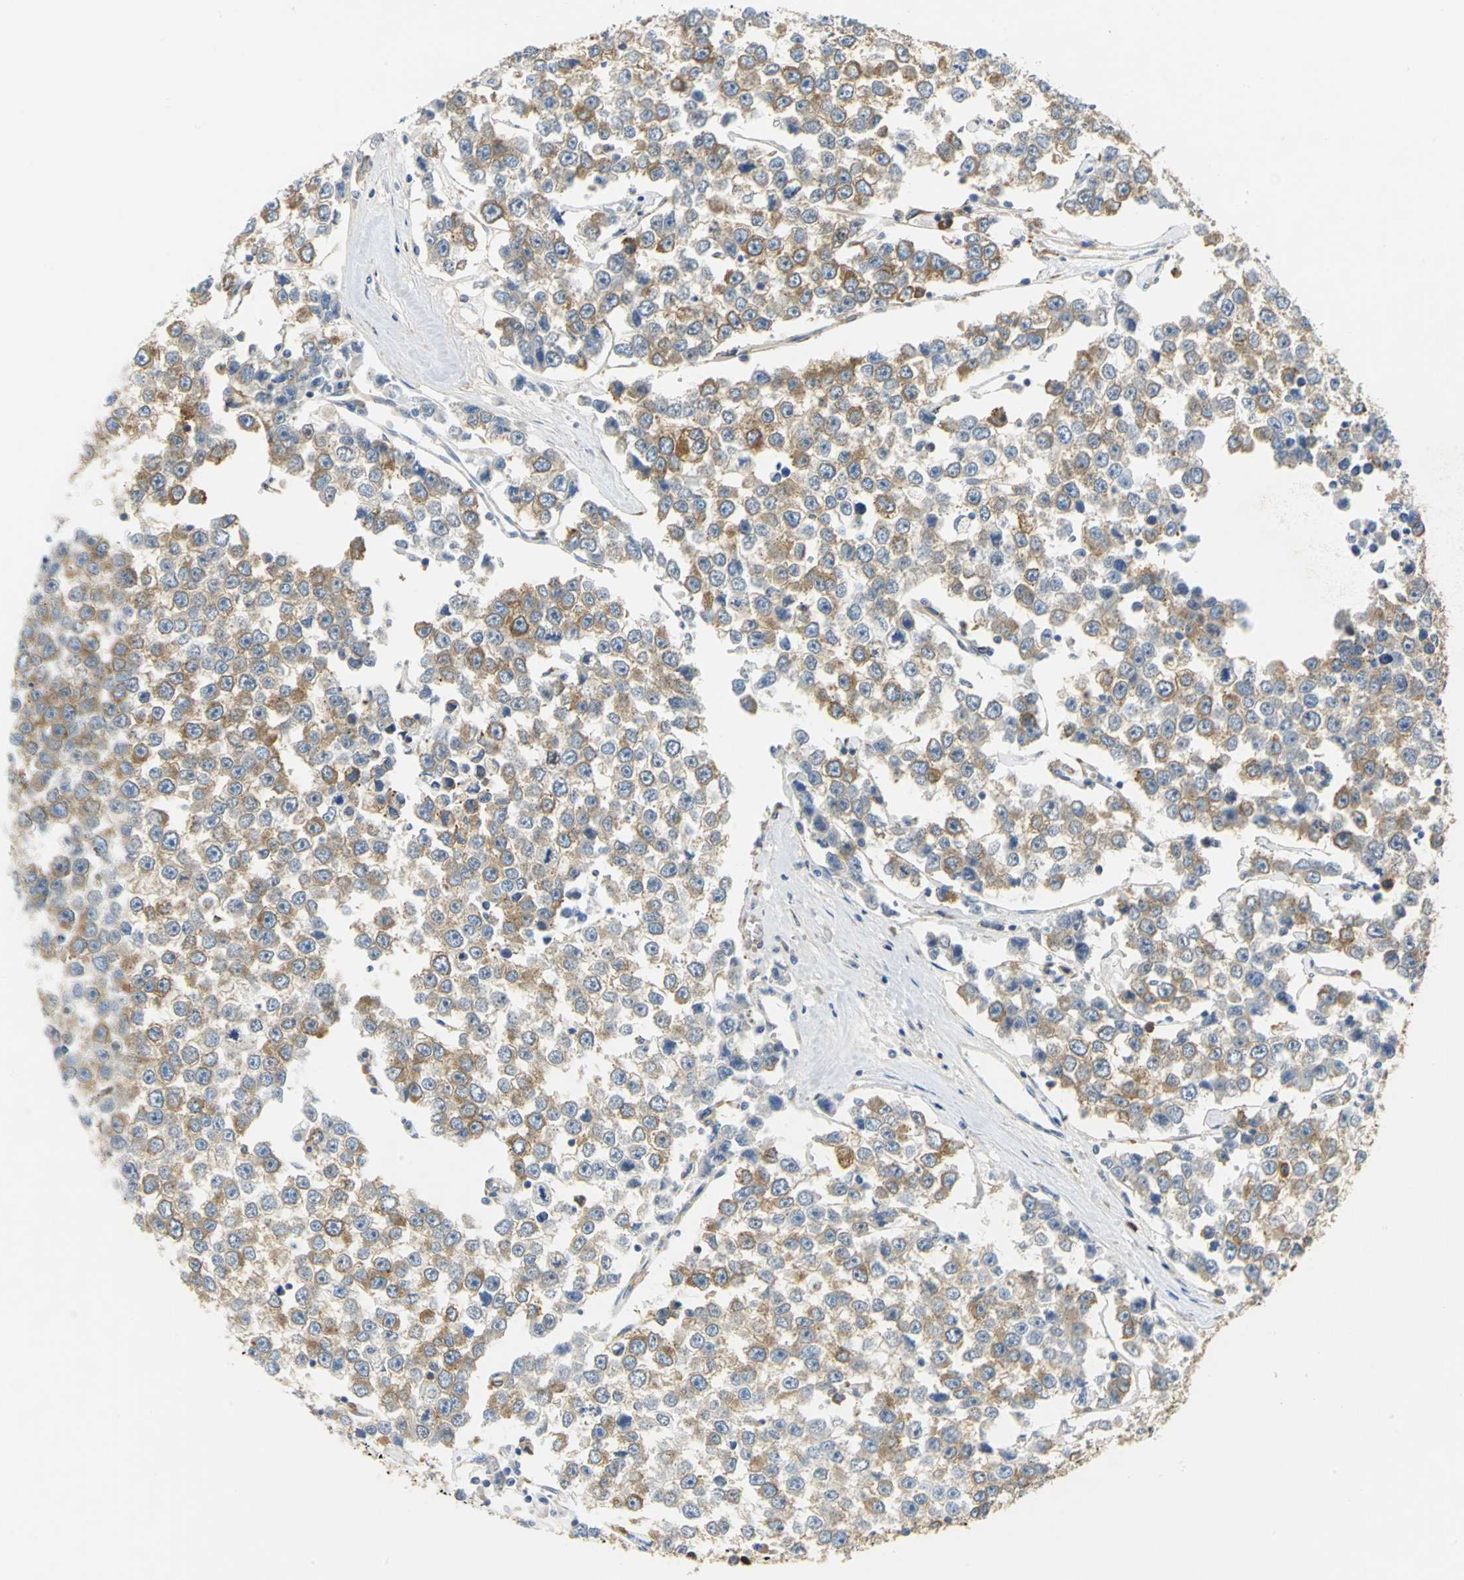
{"staining": {"intensity": "moderate", "quantity": ">75%", "location": "cytoplasmic/membranous"}, "tissue": "testis cancer", "cell_type": "Tumor cells", "image_type": "cancer", "snomed": [{"axis": "morphology", "description": "Seminoma, NOS"}, {"axis": "morphology", "description": "Carcinoma, Embryonal, NOS"}, {"axis": "topography", "description": "Testis"}], "caption": "Immunohistochemistry of human testis cancer shows medium levels of moderate cytoplasmic/membranous staining in about >75% of tumor cells. Nuclei are stained in blue.", "gene": "YBX1", "patient": {"sex": "male", "age": 52}}